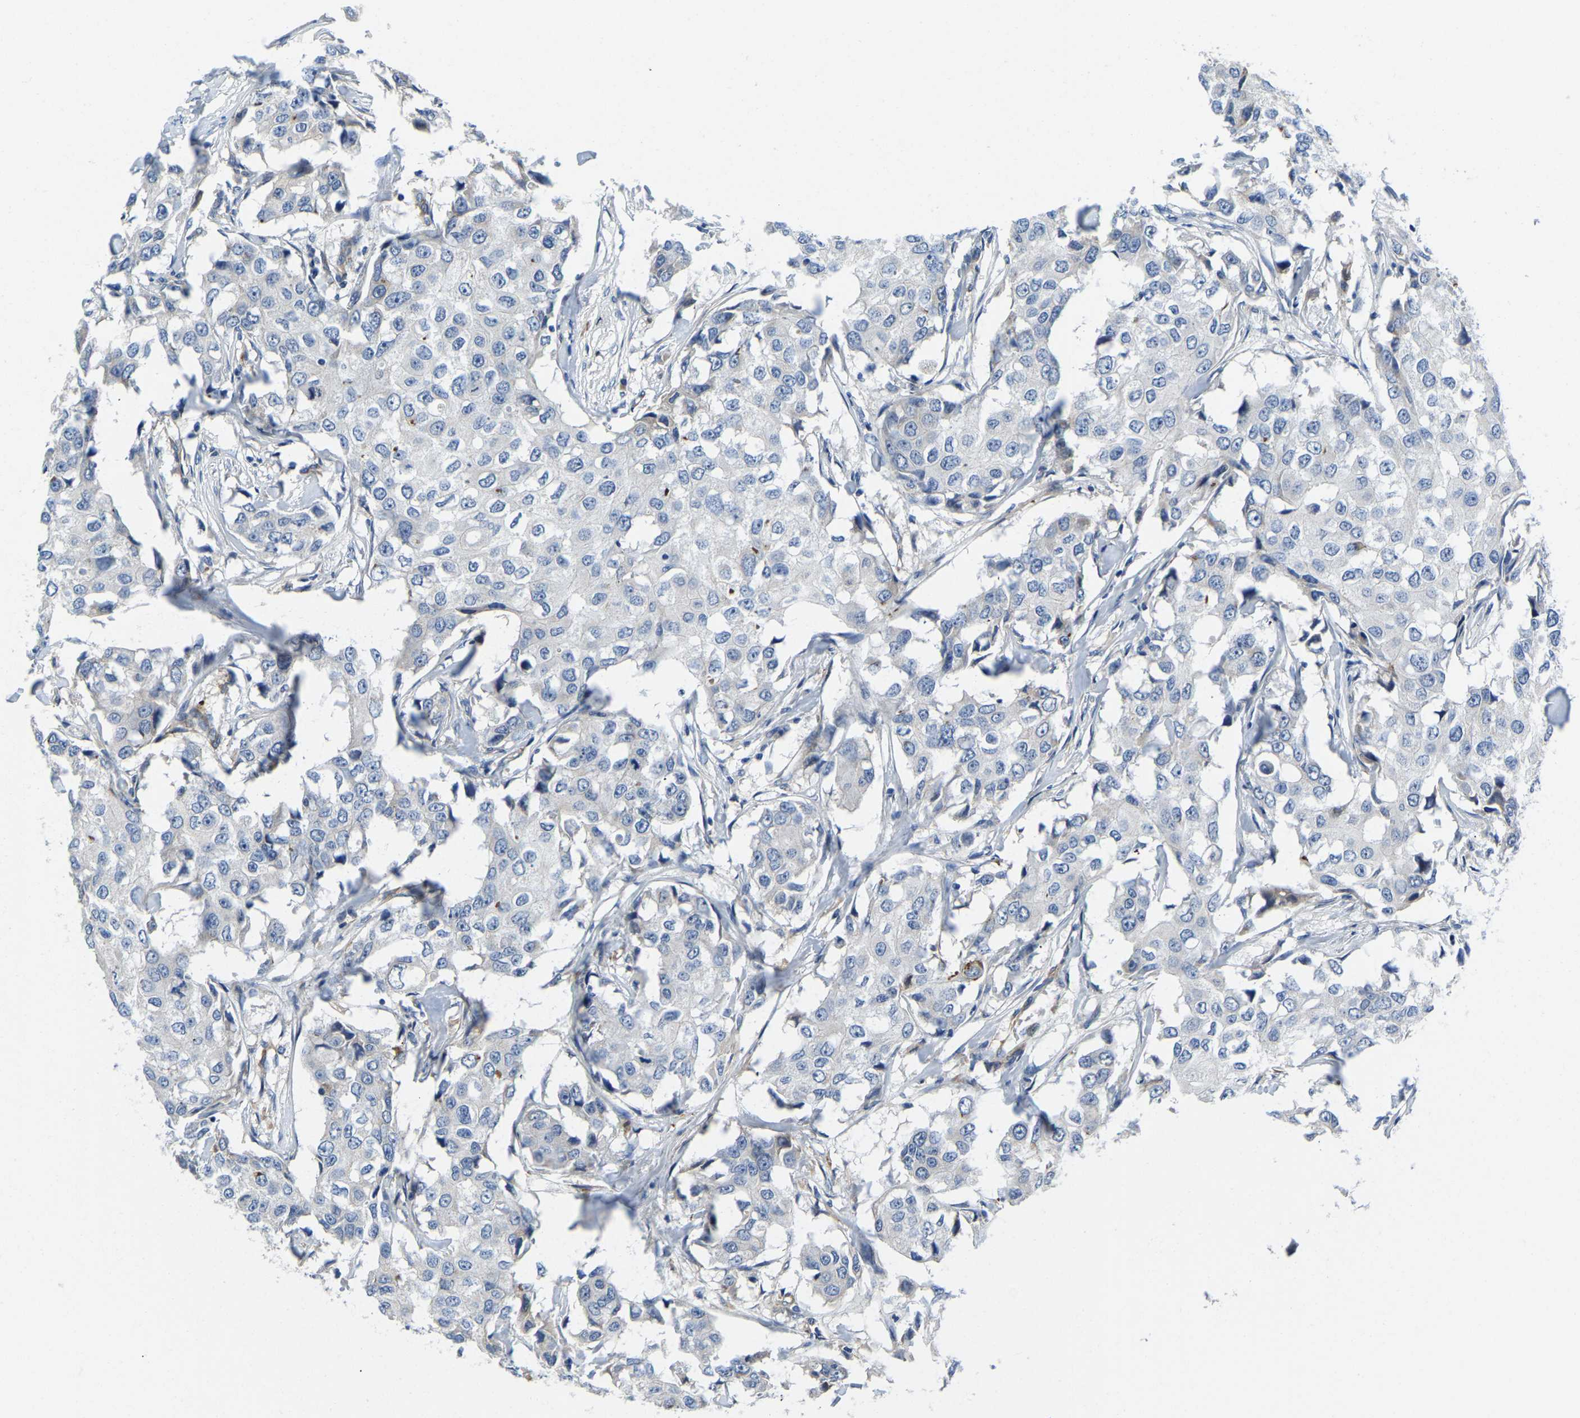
{"staining": {"intensity": "negative", "quantity": "none", "location": "none"}, "tissue": "breast cancer", "cell_type": "Tumor cells", "image_type": "cancer", "snomed": [{"axis": "morphology", "description": "Duct carcinoma"}, {"axis": "topography", "description": "Breast"}], "caption": "Tumor cells show no significant protein positivity in intraductal carcinoma (breast).", "gene": "LIAS", "patient": {"sex": "female", "age": 27}}